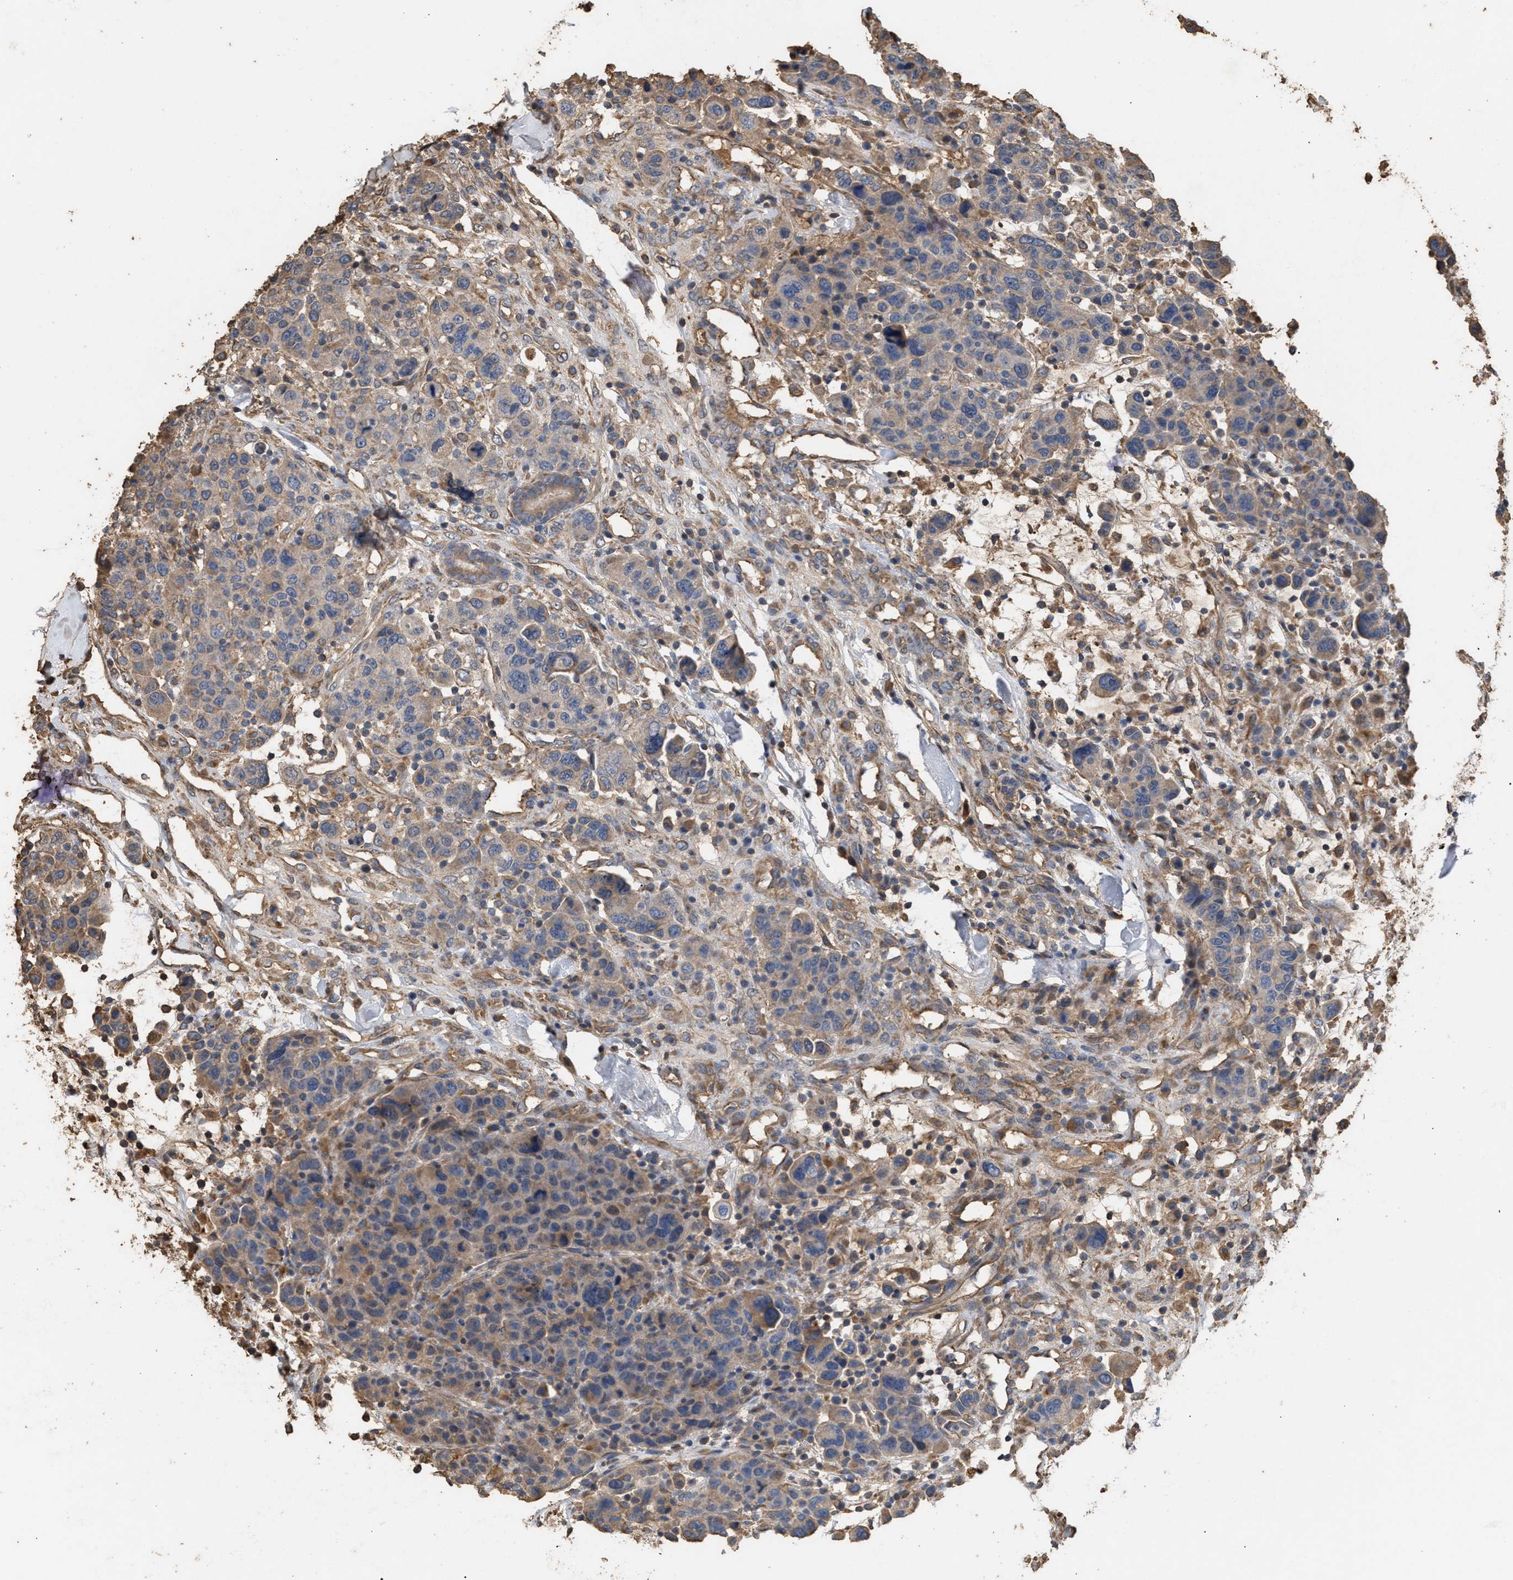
{"staining": {"intensity": "weak", "quantity": "<25%", "location": "cytoplasmic/membranous"}, "tissue": "breast cancer", "cell_type": "Tumor cells", "image_type": "cancer", "snomed": [{"axis": "morphology", "description": "Duct carcinoma"}, {"axis": "topography", "description": "Breast"}], "caption": "Tumor cells are negative for brown protein staining in breast cancer (intraductal carcinoma).", "gene": "HTRA3", "patient": {"sex": "female", "age": 37}}